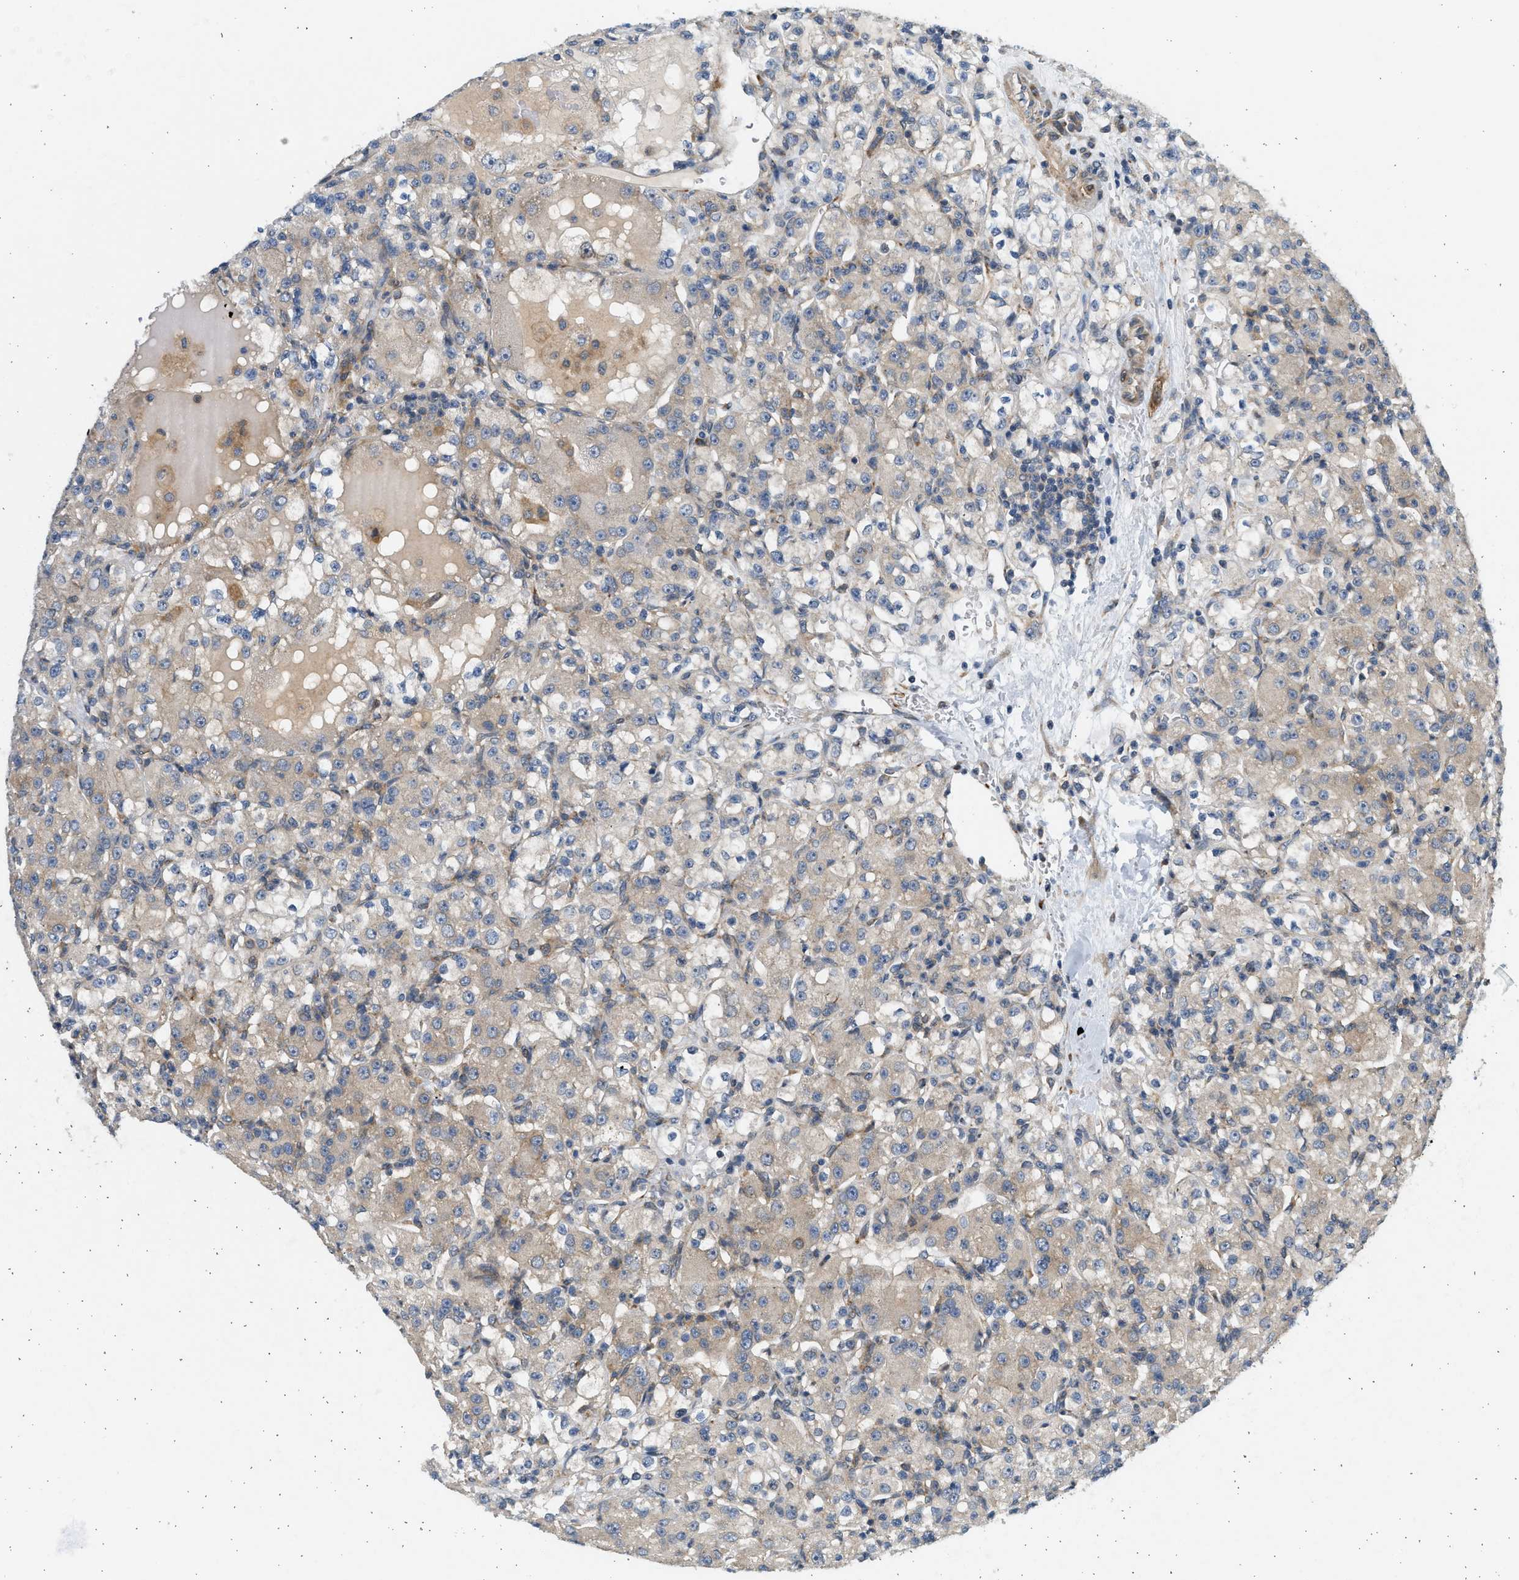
{"staining": {"intensity": "weak", "quantity": "25%-75%", "location": "cytoplasmic/membranous"}, "tissue": "renal cancer", "cell_type": "Tumor cells", "image_type": "cancer", "snomed": [{"axis": "morphology", "description": "Normal tissue, NOS"}, {"axis": "morphology", "description": "Adenocarcinoma, NOS"}, {"axis": "topography", "description": "Kidney"}], "caption": "Renal cancer was stained to show a protein in brown. There is low levels of weak cytoplasmic/membranous positivity in approximately 25%-75% of tumor cells. (brown staining indicates protein expression, while blue staining denotes nuclei).", "gene": "KDELR2", "patient": {"sex": "male", "age": 61}}